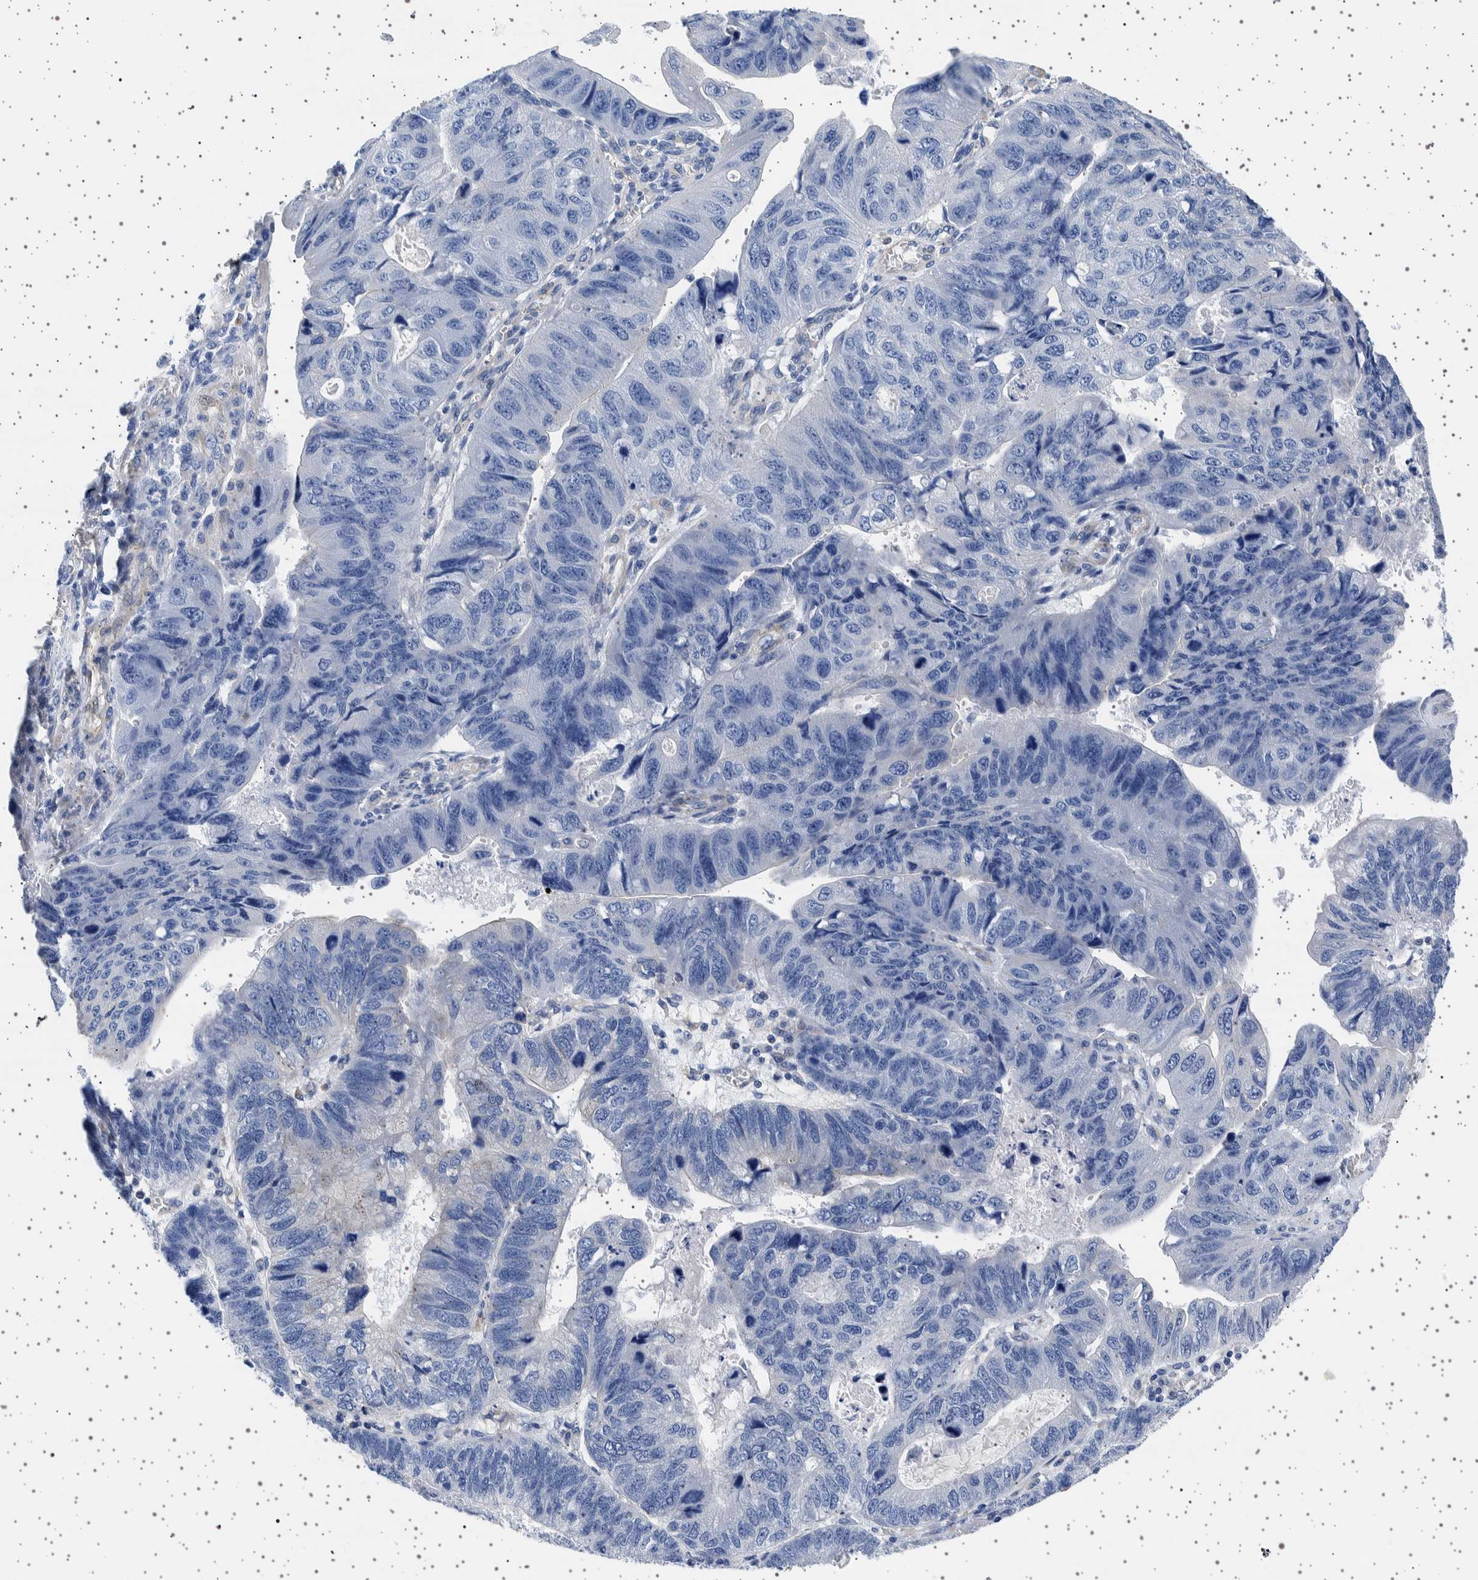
{"staining": {"intensity": "negative", "quantity": "none", "location": "none"}, "tissue": "stomach cancer", "cell_type": "Tumor cells", "image_type": "cancer", "snomed": [{"axis": "morphology", "description": "Adenocarcinoma, NOS"}, {"axis": "topography", "description": "Stomach"}], "caption": "The immunohistochemistry micrograph has no significant expression in tumor cells of stomach cancer tissue. Brightfield microscopy of IHC stained with DAB (brown) and hematoxylin (blue), captured at high magnification.", "gene": "SEPTIN4", "patient": {"sex": "male", "age": 59}}